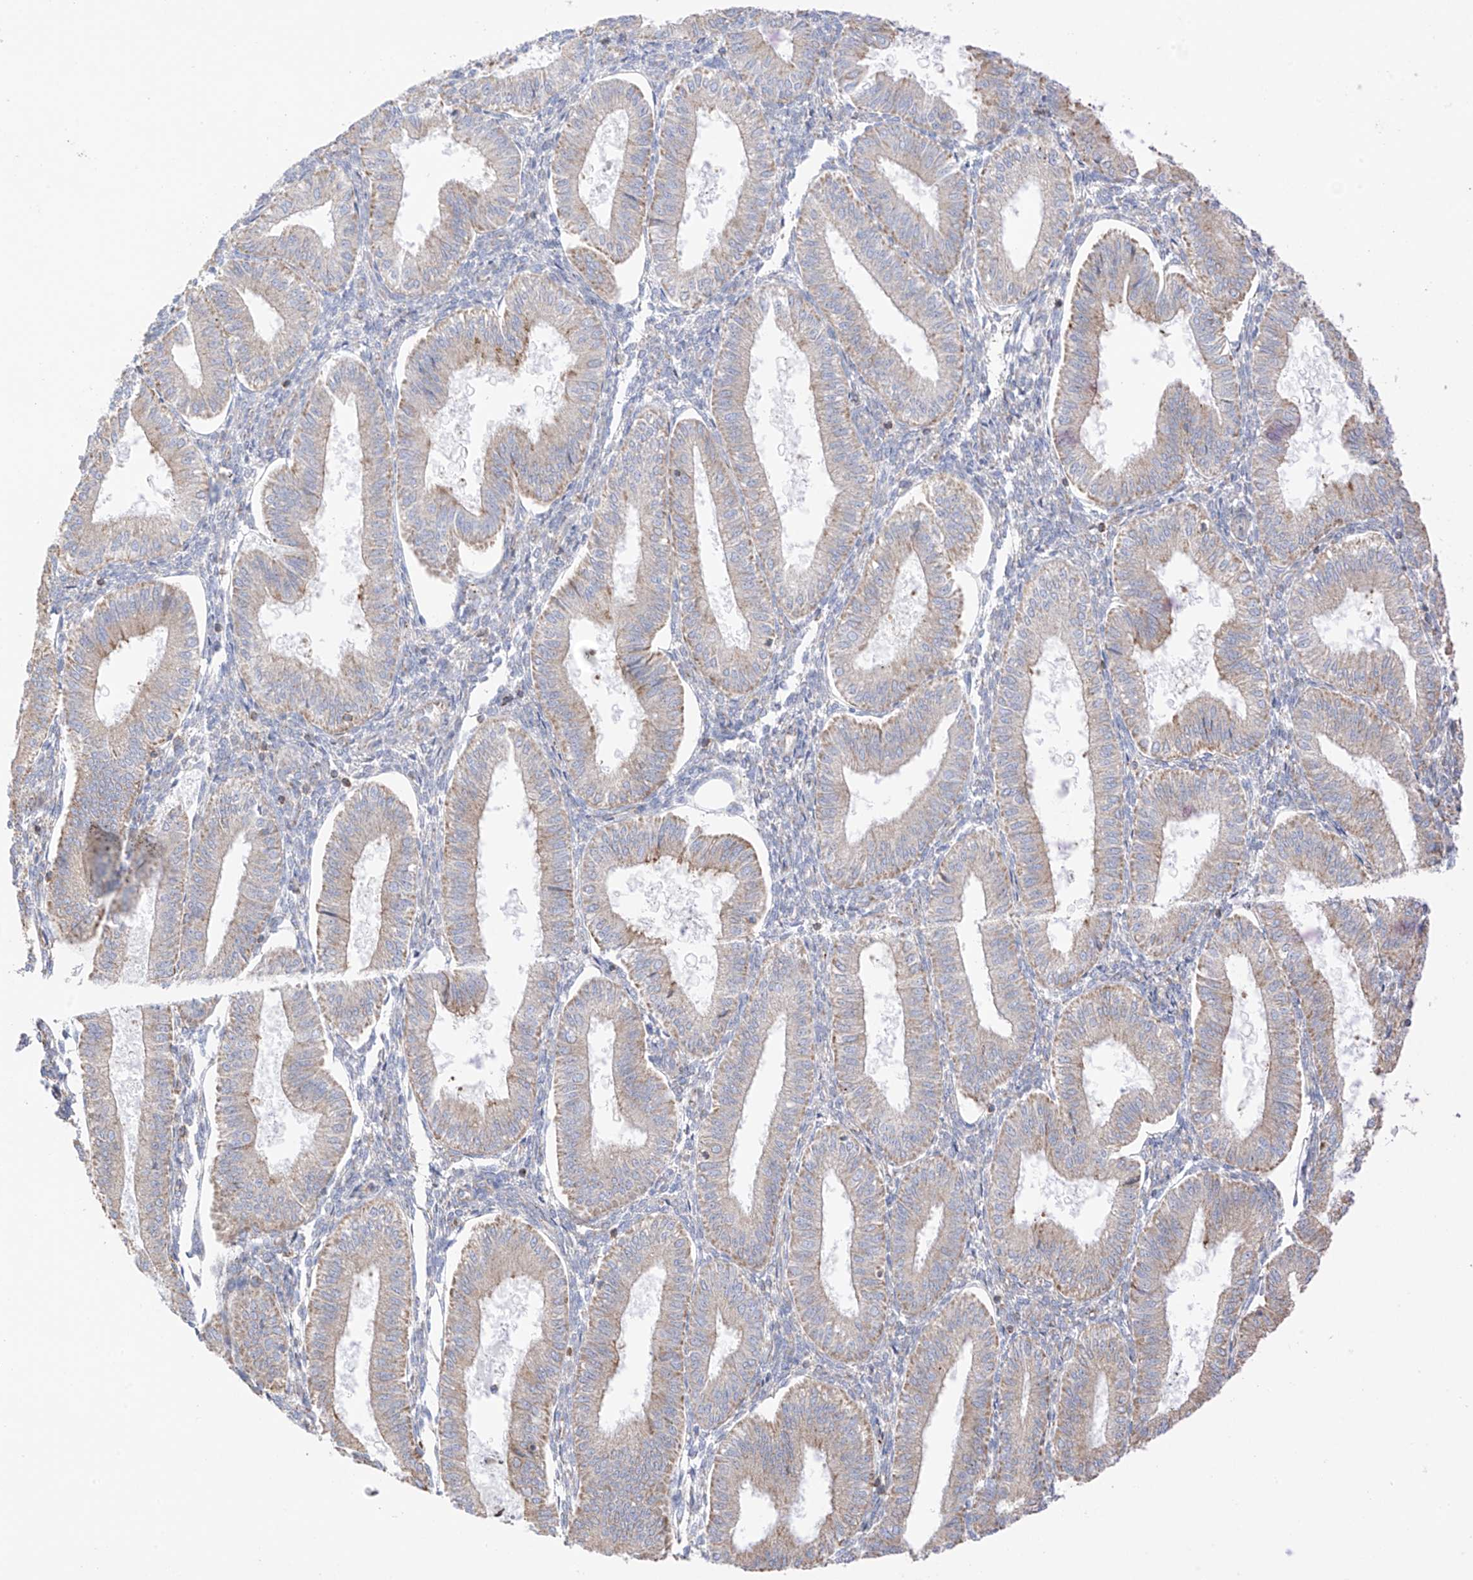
{"staining": {"intensity": "moderate", "quantity": "25%-75%", "location": "cytoplasmic/membranous"}, "tissue": "endometrium", "cell_type": "Cells in endometrial stroma", "image_type": "normal", "snomed": [{"axis": "morphology", "description": "Normal tissue, NOS"}, {"axis": "topography", "description": "Endometrium"}], "caption": "A medium amount of moderate cytoplasmic/membranous expression is present in approximately 25%-75% of cells in endometrial stroma in normal endometrium.", "gene": "XKR3", "patient": {"sex": "female", "age": 39}}